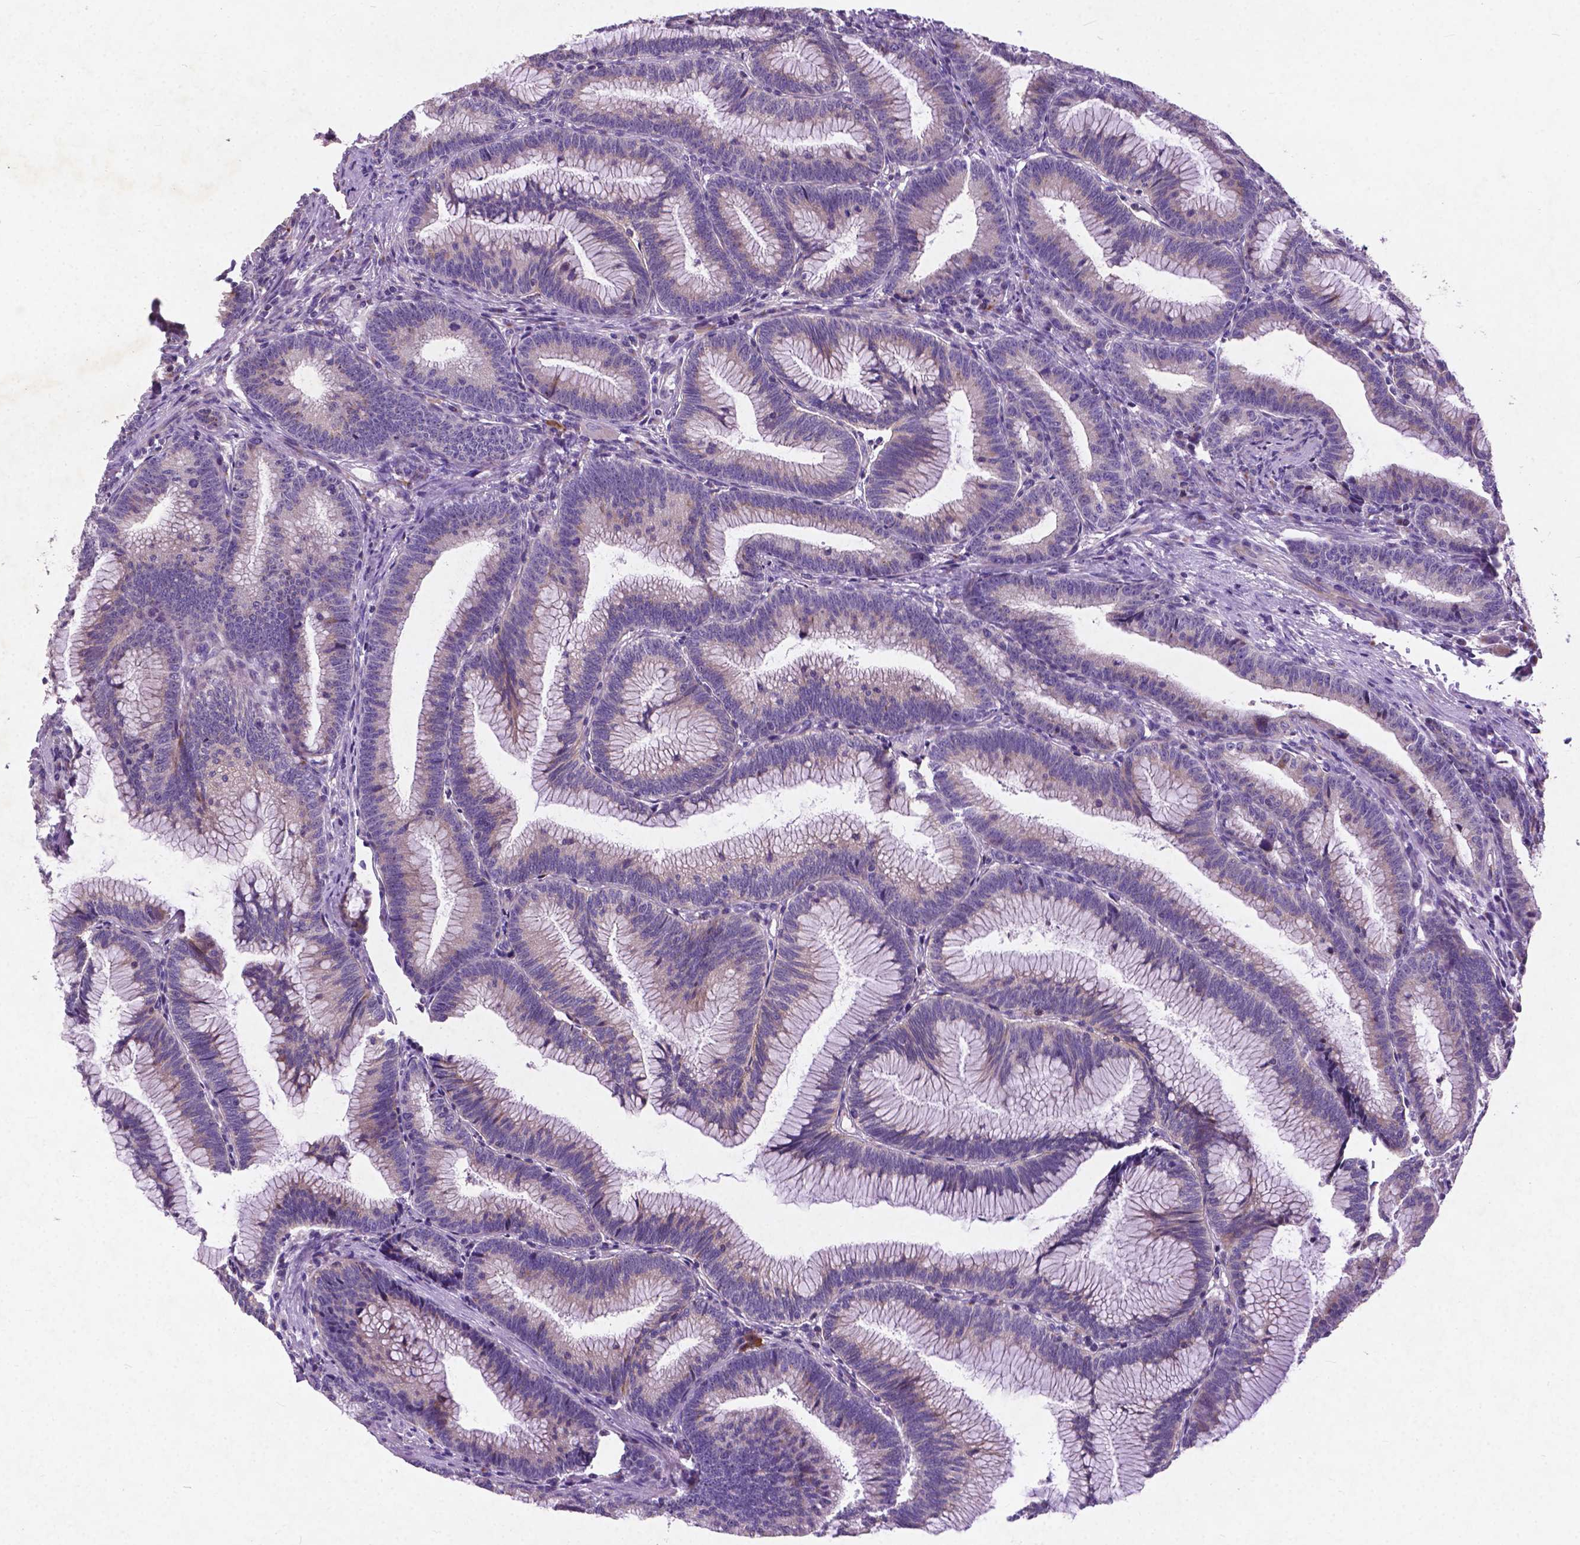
{"staining": {"intensity": "negative", "quantity": "none", "location": "none"}, "tissue": "colorectal cancer", "cell_type": "Tumor cells", "image_type": "cancer", "snomed": [{"axis": "morphology", "description": "Adenocarcinoma, NOS"}, {"axis": "topography", "description": "Colon"}], "caption": "There is no significant staining in tumor cells of colorectal cancer (adenocarcinoma).", "gene": "ATG4D", "patient": {"sex": "female", "age": 78}}